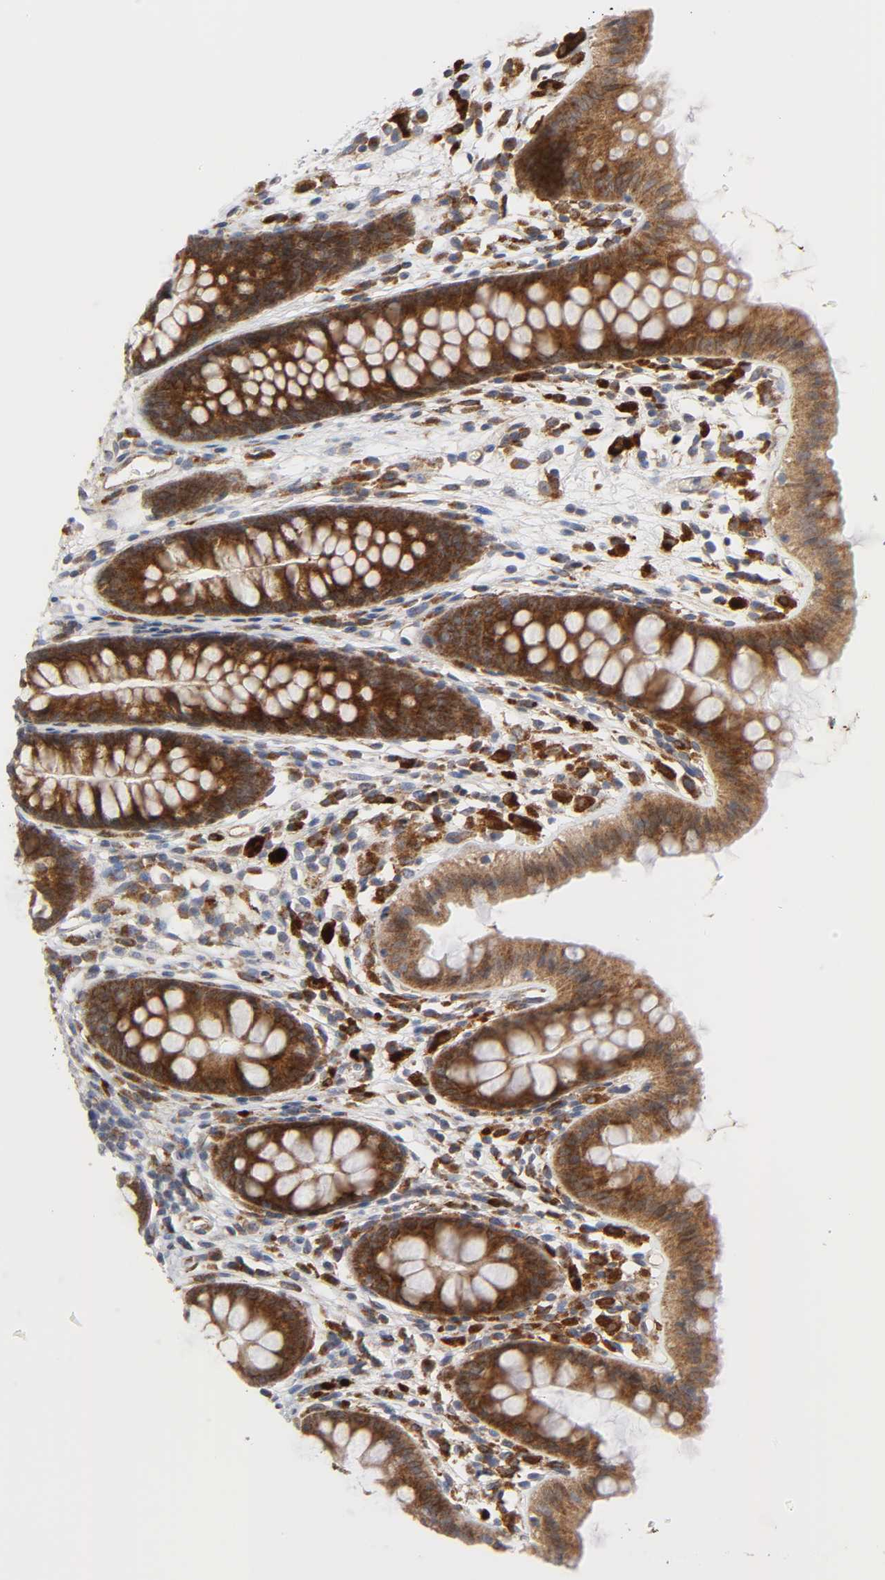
{"staining": {"intensity": "moderate", "quantity": ">75%", "location": "cytoplasmic/membranous"}, "tissue": "colon", "cell_type": "Endothelial cells", "image_type": "normal", "snomed": [{"axis": "morphology", "description": "Normal tissue, NOS"}, {"axis": "topography", "description": "Smooth muscle"}, {"axis": "topography", "description": "Colon"}], "caption": "DAB immunohistochemical staining of unremarkable human colon reveals moderate cytoplasmic/membranous protein staining in about >75% of endothelial cells. Using DAB (3,3'-diaminobenzidine) (brown) and hematoxylin (blue) stains, captured at high magnification using brightfield microscopy.", "gene": "BAX", "patient": {"sex": "male", "age": 67}}